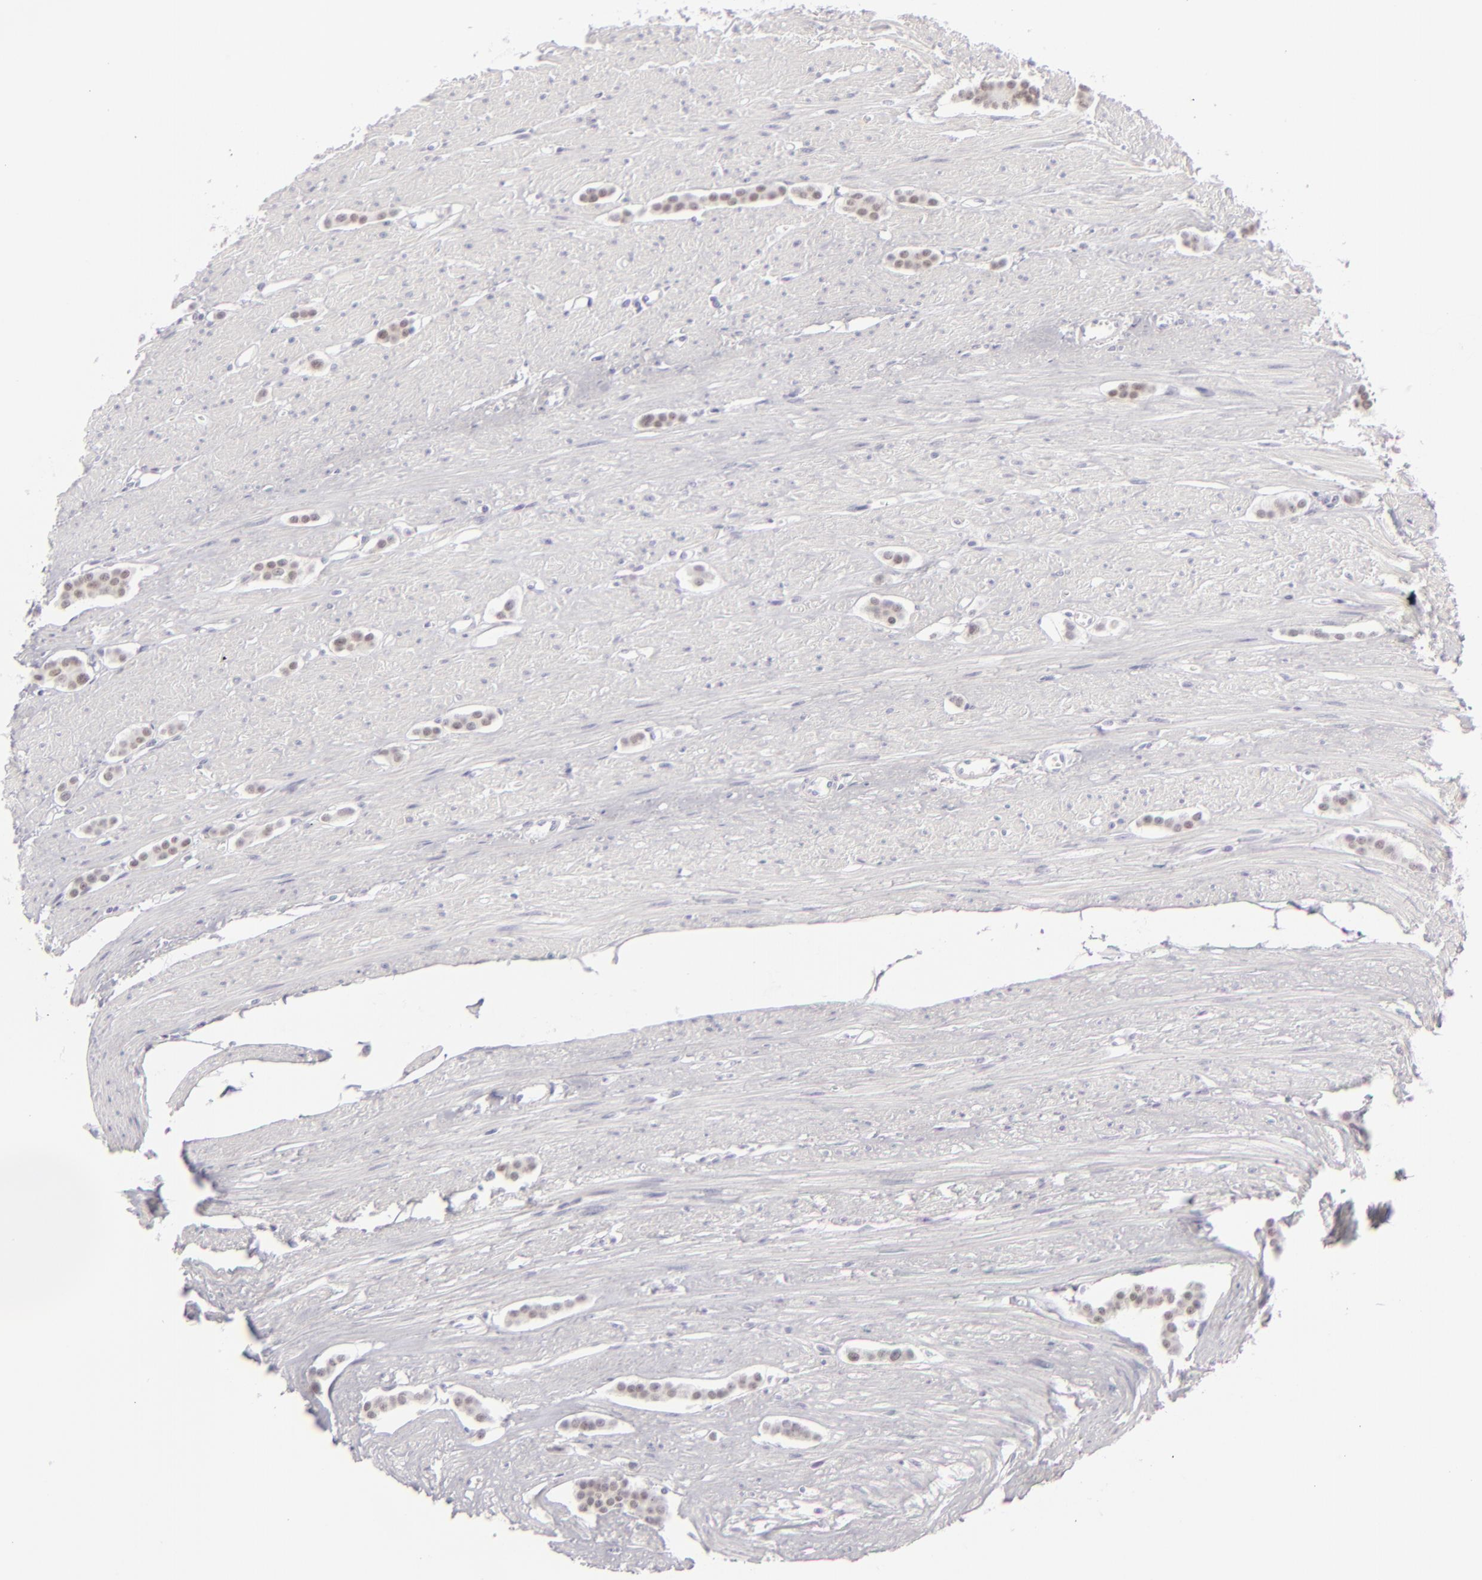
{"staining": {"intensity": "negative", "quantity": "none", "location": "none"}, "tissue": "carcinoid", "cell_type": "Tumor cells", "image_type": "cancer", "snomed": [{"axis": "morphology", "description": "Carcinoid, malignant, NOS"}, {"axis": "topography", "description": "Small intestine"}], "caption": "Tumor cells show no significant protein staining in carcinoid (malignant).", "gene": "CDX2", "patient": {"sex": "male", "age": 60}}